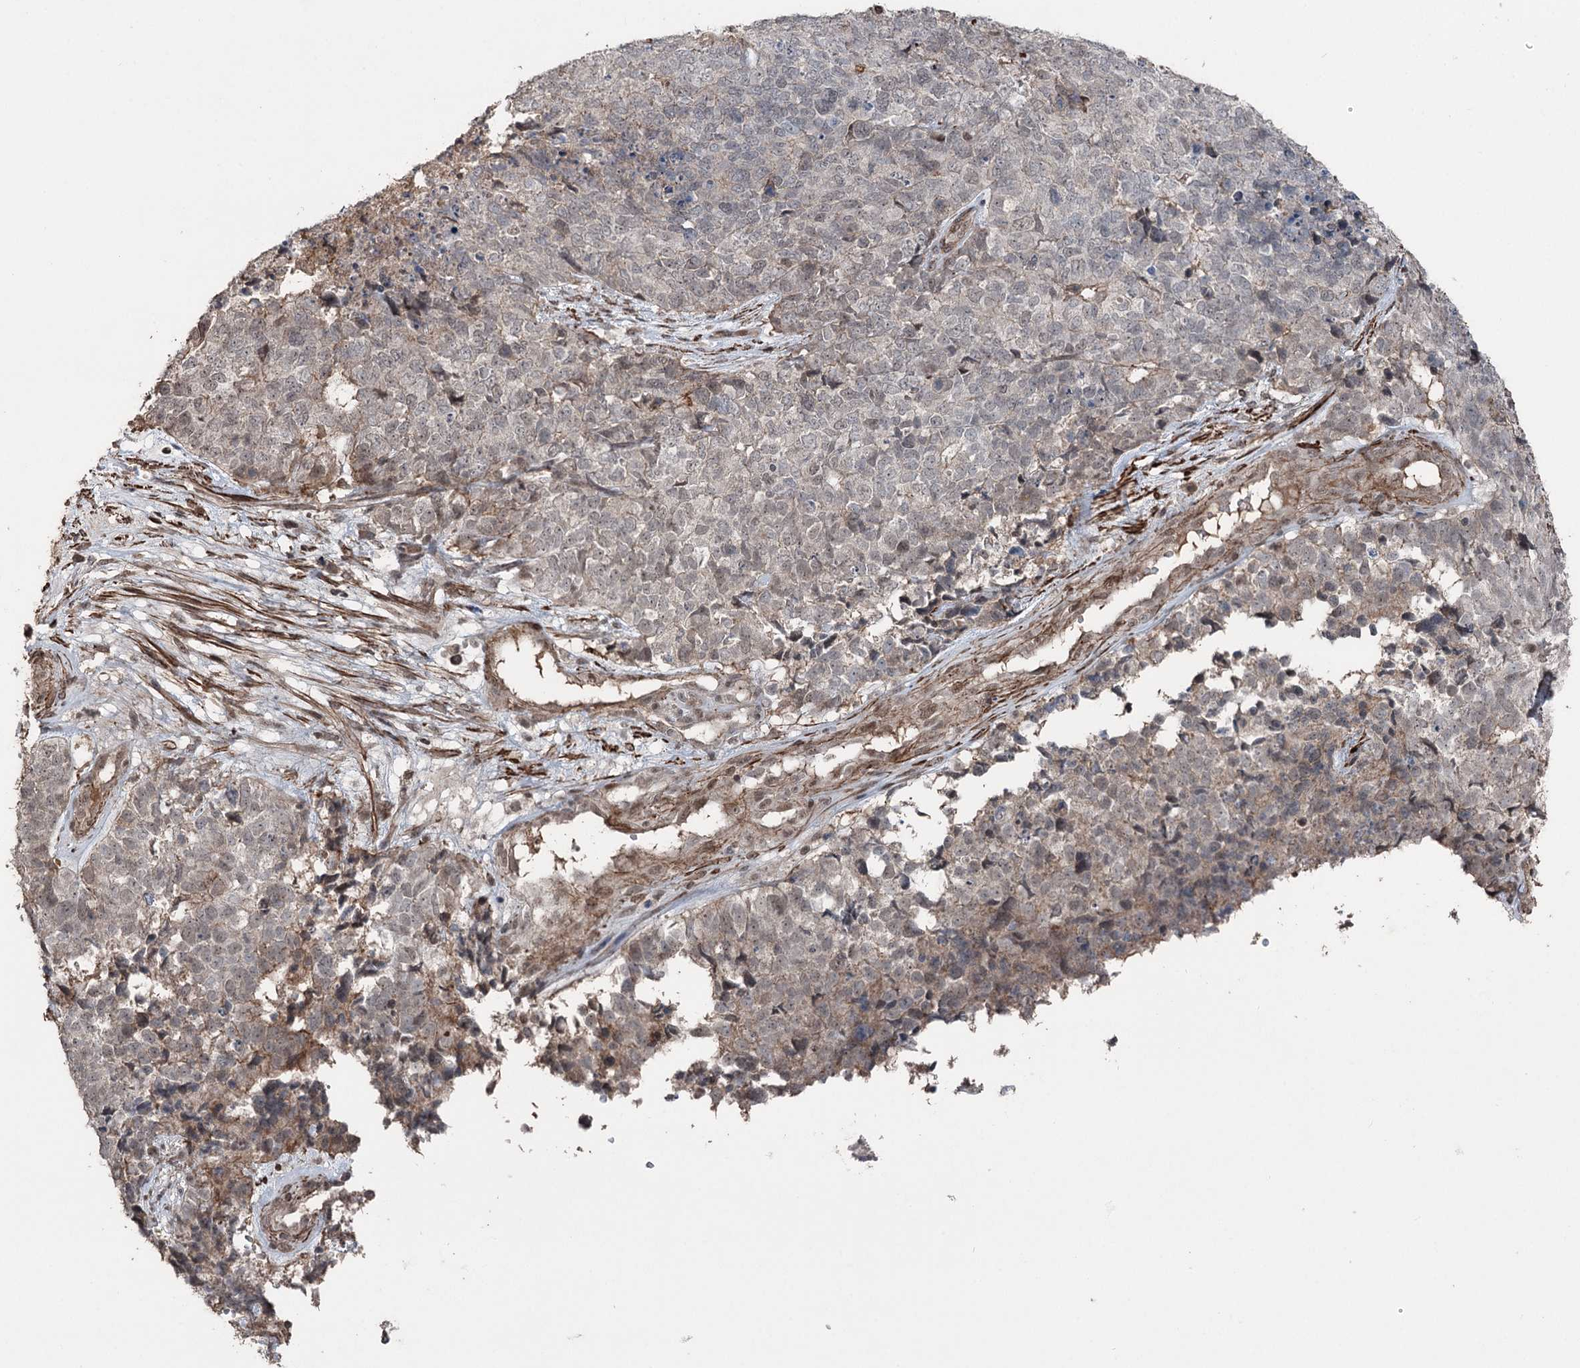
{"staining": {"intensity": "weak", "quantity": "<25%", "location": "nuclear"}, "tissue": "cervical cancer", "cell_type": "Tumor cells", "image_type": "cancer", "snomed": [{"axis": "morphology", "description": "Squamous cell carcinoma, NOS"}, {"axis": "topography", "description": "Cervix"}], "caption": "Immunohistochemistry histopathology image of human cervical cancer stained for a protein (brown), which shows no staining in tumor cells.", "gene": "CCDC82", "patient": {"sex": "female", "age": 63}}